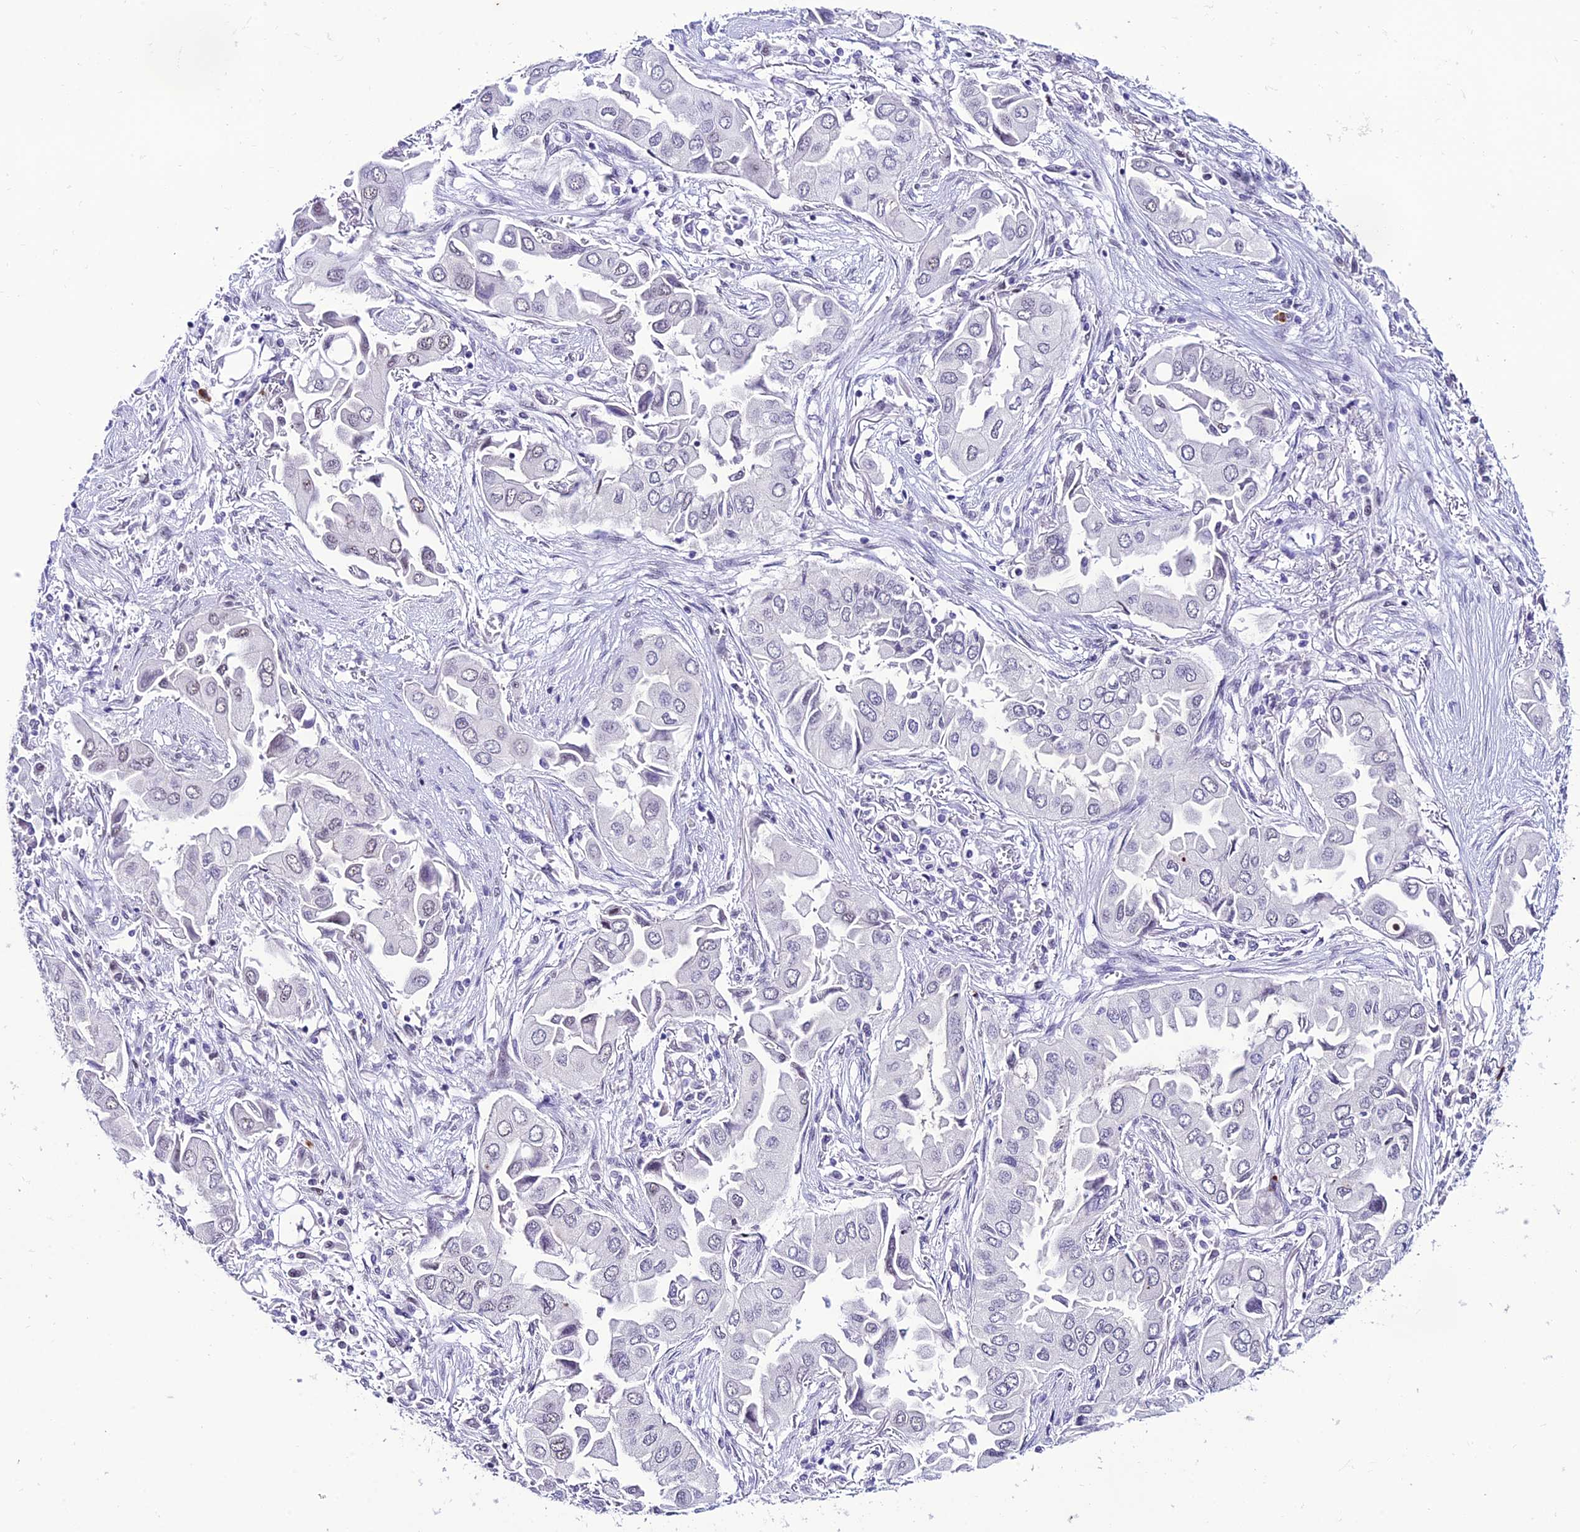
{"staining": {"intensity": "negative", "quantity": "none", "location": "none"}, "tissue": "lung cancer", "cell_type": "Tumor cells", "image_type": "cancer", "snomed": [{"axis": "morphology", "description": "Adenocarcinoma, NOS"}, {"axis": "topography", "description": "Lung"}], "caption": "Immunohistochemistry (IHC) of lung cancer displays no staining in tumor cells. (Stains: DAB (3,3'-diaminobenzidine) IHC with hematoxylin counter stain, Microscopy: brightfield microscopy at high magnification).", "gene": "MFSD2B", "patient": {"sex": "female", "age": 76}}